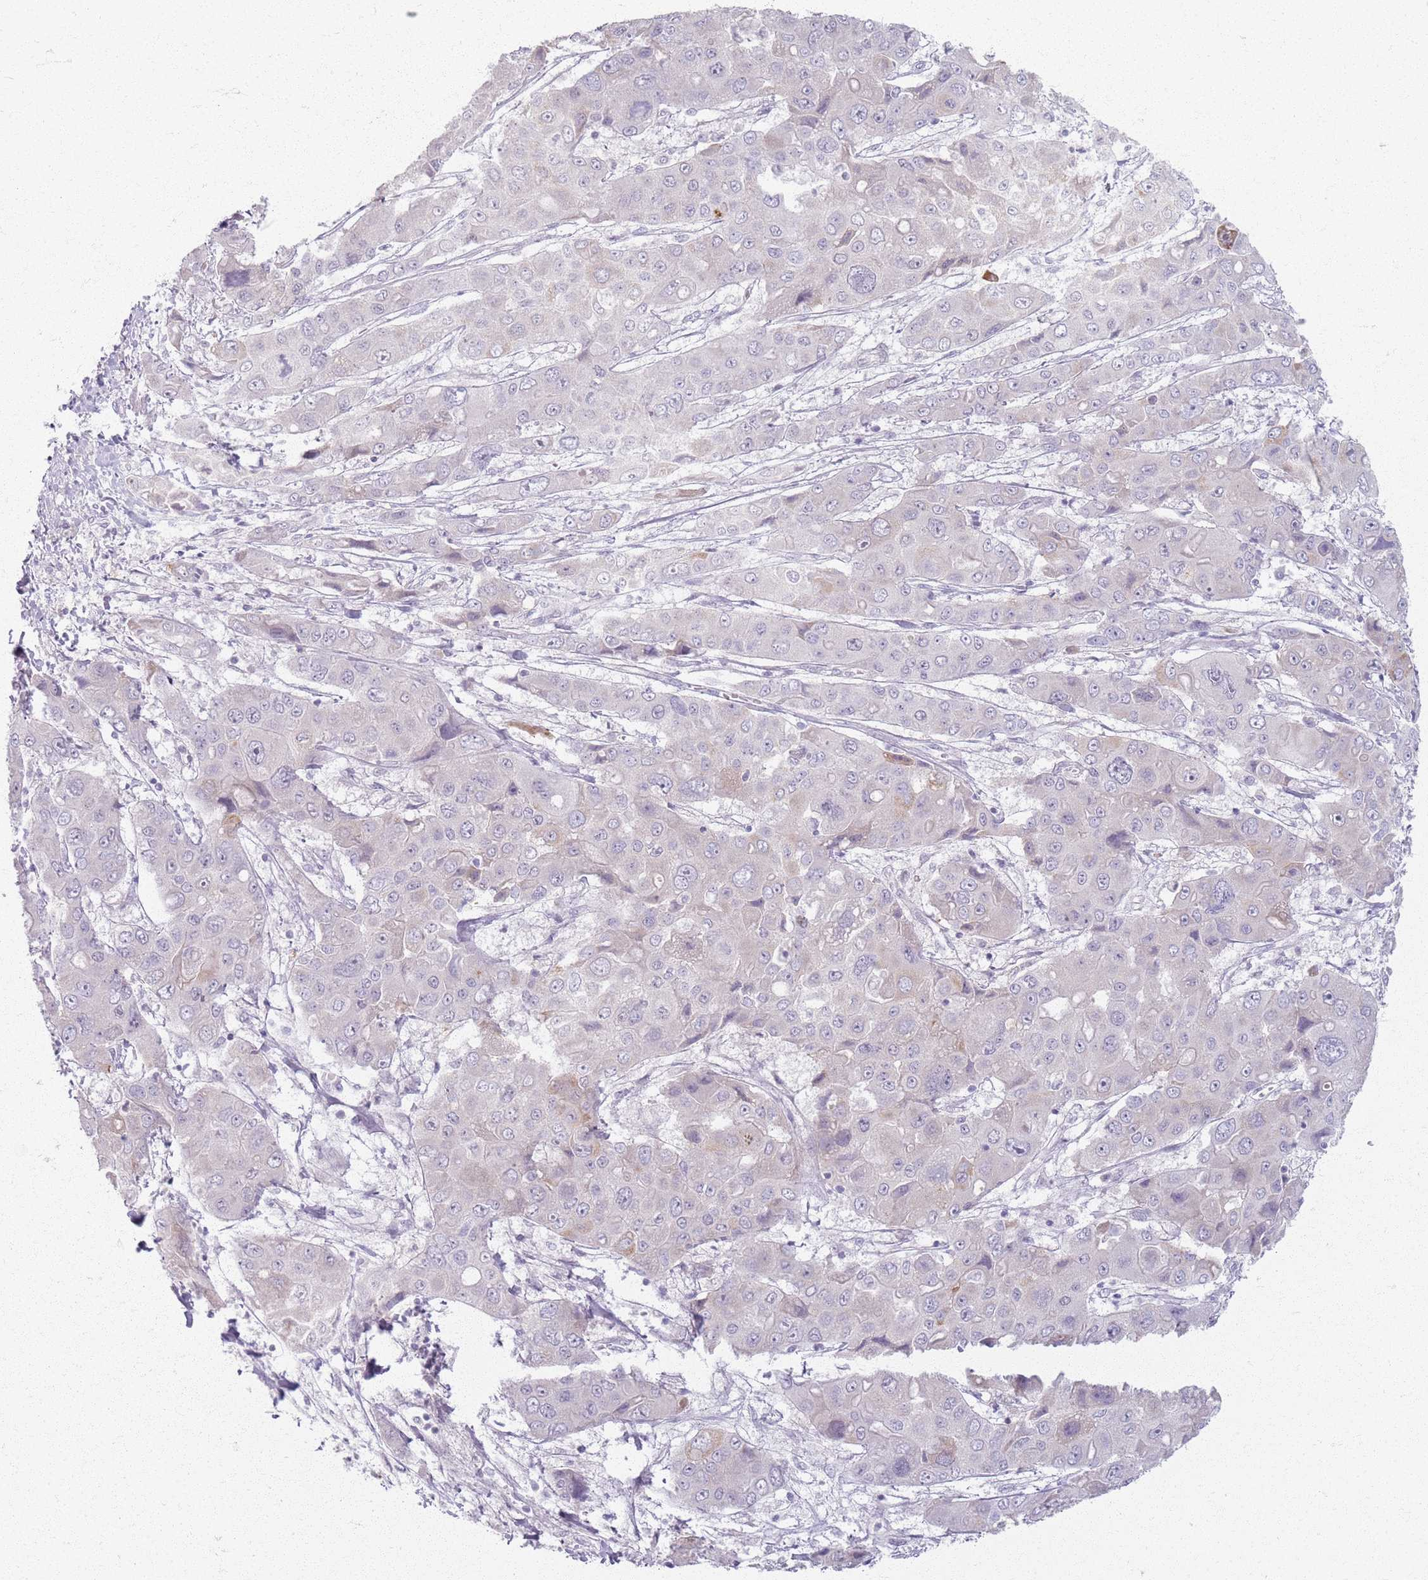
{"staining": {"intensity": "negative", "quantity": "none", "location": "none"}, "tissue": "liver cancer", "cell_type": "Tumor cells", "image_type": "cancer", "snomed": [{"axis": "morphology", "description": "Cholangiocarcinoma"}, {"axis": "topography", "description": "Liver"}], "caption": "IHC photomicrograph of liver cholangiocarcinoma stained for a protein (brown), which shows no staining in tumor cells.", "gene": "CRIPT", "patient": {"sex": "male", "age": 67}}